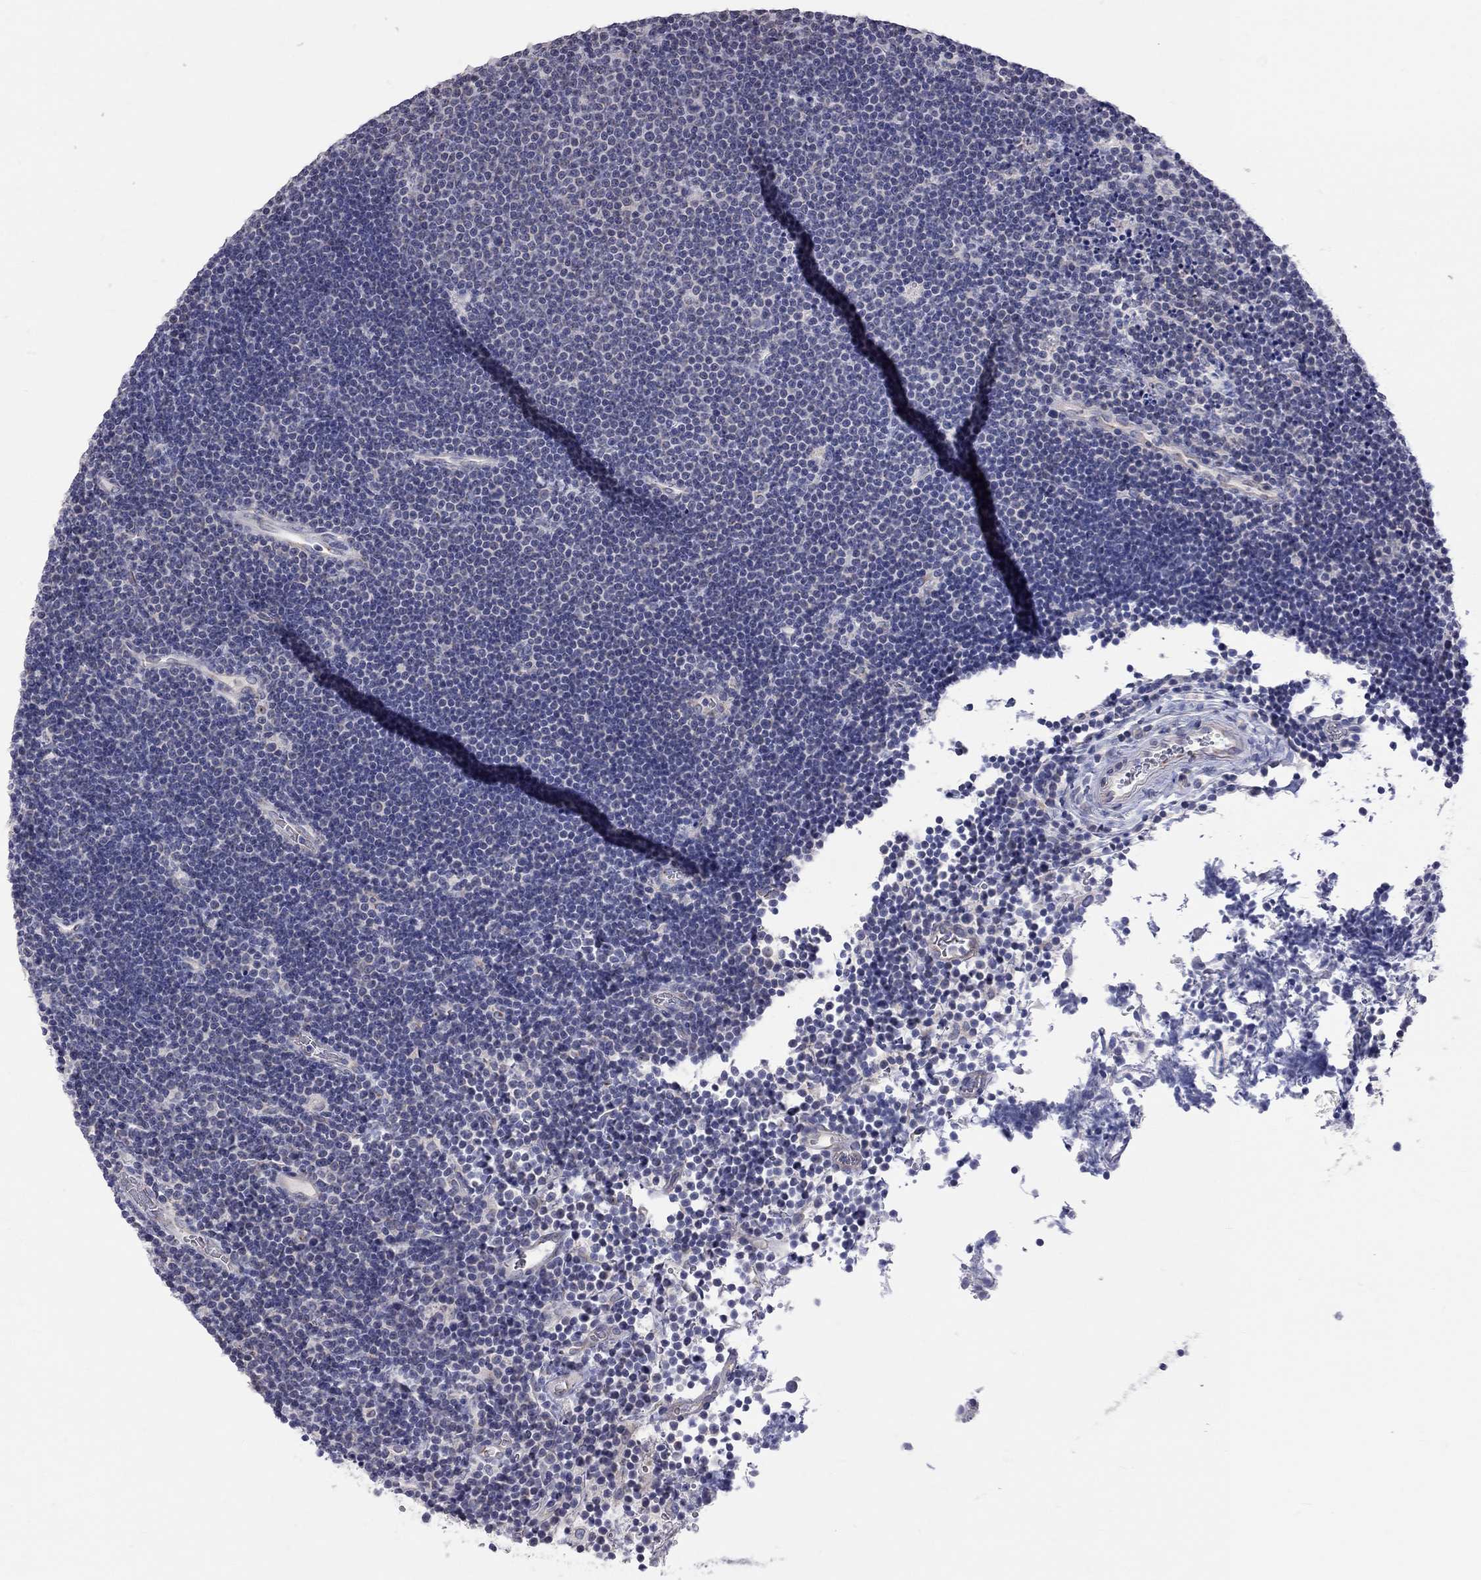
{"staining": {"intensity": "negative", "quantity": "none", "location": "none"}, "tissue": "lymphoma", "cell_type": "Tumor cells", "image_type": "cancer", "snomed": [{"axis": "morphology", "description": "Malignant lymphoma, non-Hodgkin's type, Low grade"}, {"axis": "topography", "description": "Brain"}], "caption": "Immunohistochemical staining of malignant lymphoma, non-Hodgkin's type (low-grade) exhibits no significant positivity in tumor cells.", "gene": "OPRK1", "patient": {"sex": "female", "age": 66}}